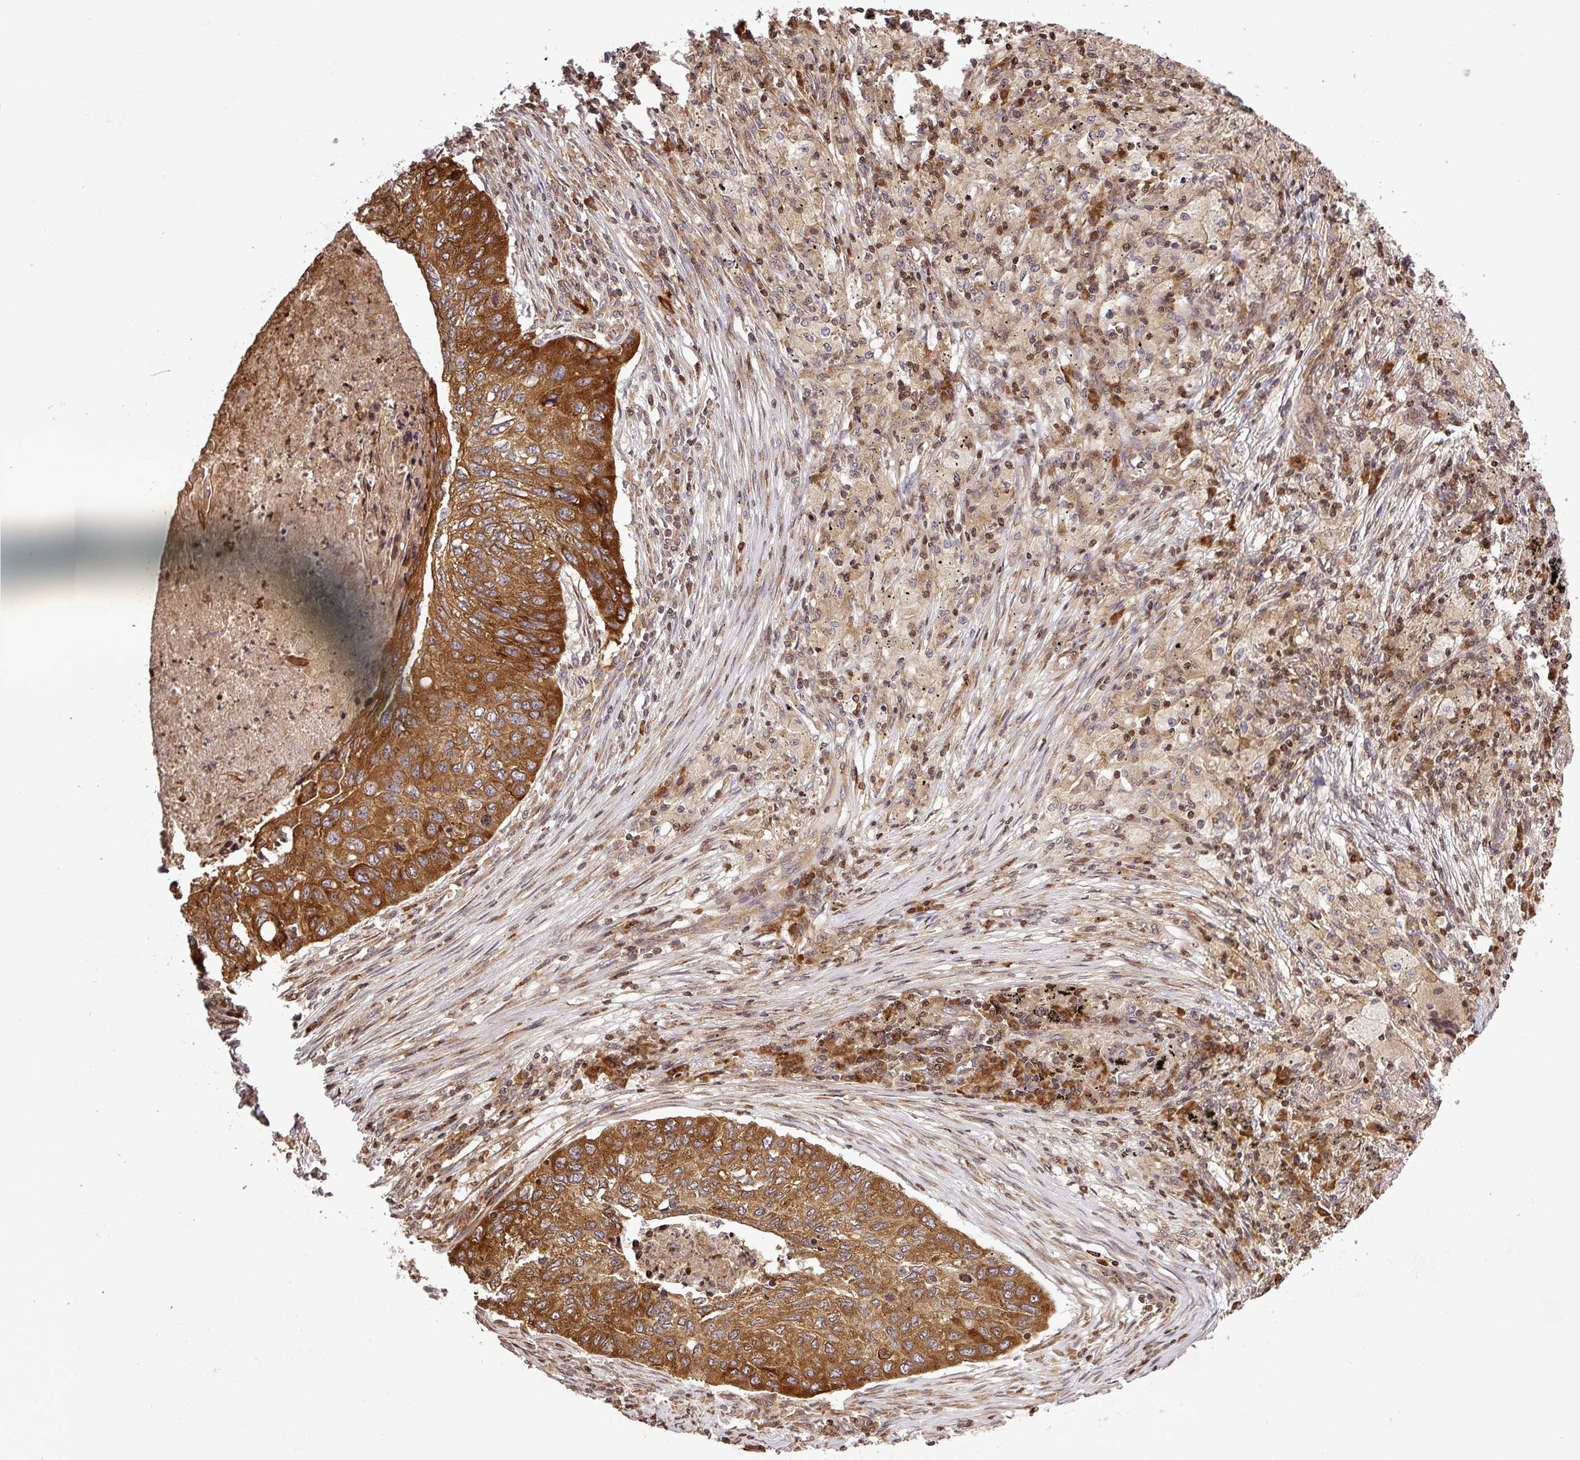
{"staining": {"intensity": "strong", "quantity": ">75%", "location": "cytoplasmic/membranous"}, "tissue": "lung cancer", "cell_type": "Tumor cells", "image_type": "cancer", "snomed": [{"axis": "morphology", "description": "Squamous cell carcinoma, NOS"}, {"axis": "topography", "description": "Lung"}], "caption": "Immunohistochemistry staining of lung cancer, which displays high levels of strong cytoplasmic/membranous positivity in approximately >75% of tumor cells indicating strong cytoplasmic/membranous protein staining. The staining was performed using DAB (3,3'-diaminobenzidine) (brown) for protein detection and nuclei were counterstained in hematoxylin (blue).", "gene": "LRRC74B", "patient": {"sex": "female", "age": 63}}